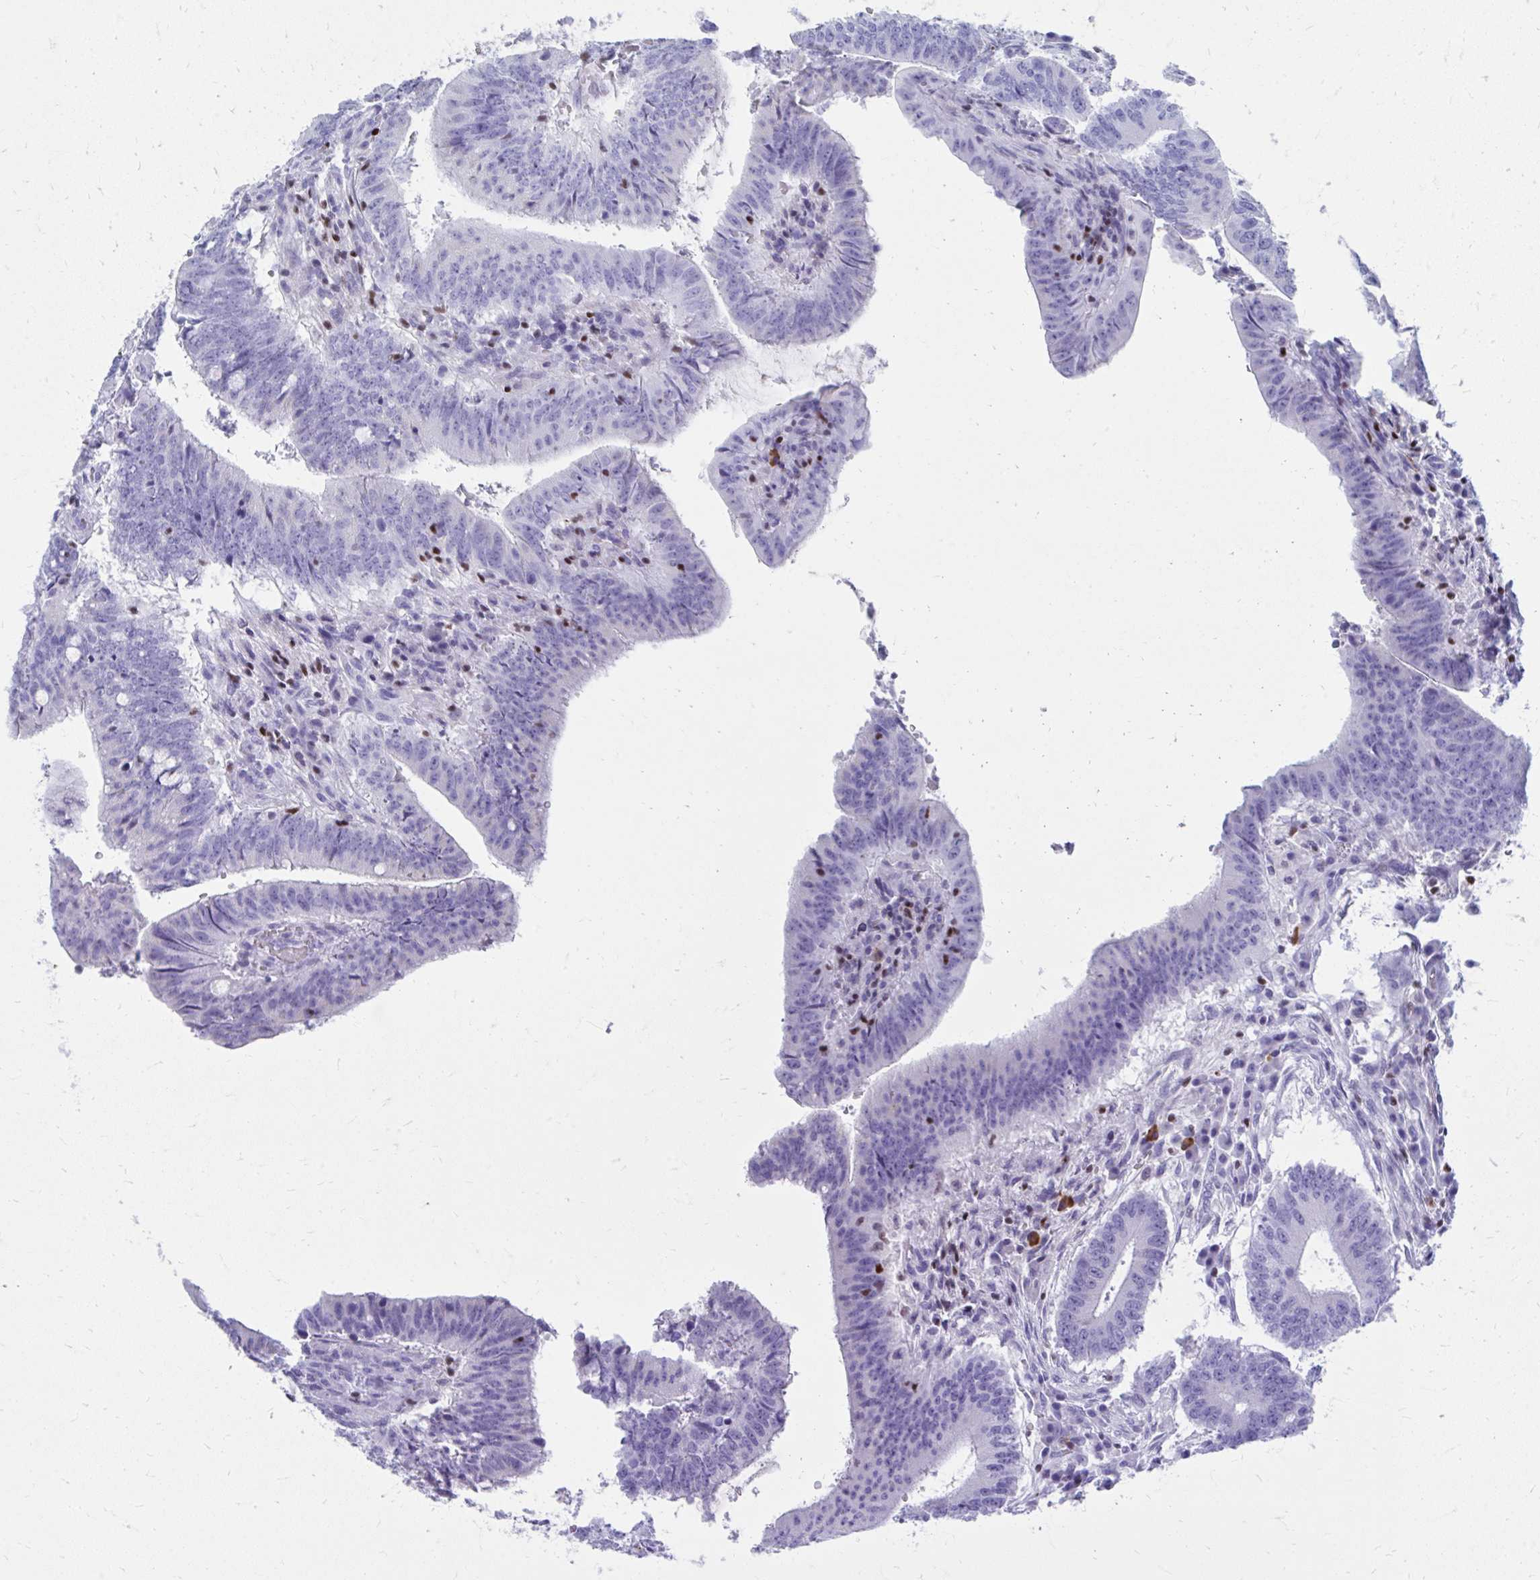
{"staining": {"intensity": "negative", "quantity": "none", "location": "none"}, "tissue": "colorectal cancer", "cell_type": "Tumor cells", "image_type": "cancer", "snomed": [{"axis": "morphology", "description": "Adenocarcinoma, NOS"}, {"axis": "topography", "description": "Colon"}], "caption": "Colorectal cancer (adenocarcinoma) stained for a protein using IHC displays no positivity tumor cells.", "gene": "RUNX3", "patient": {"sex": "female", "age": 43}}